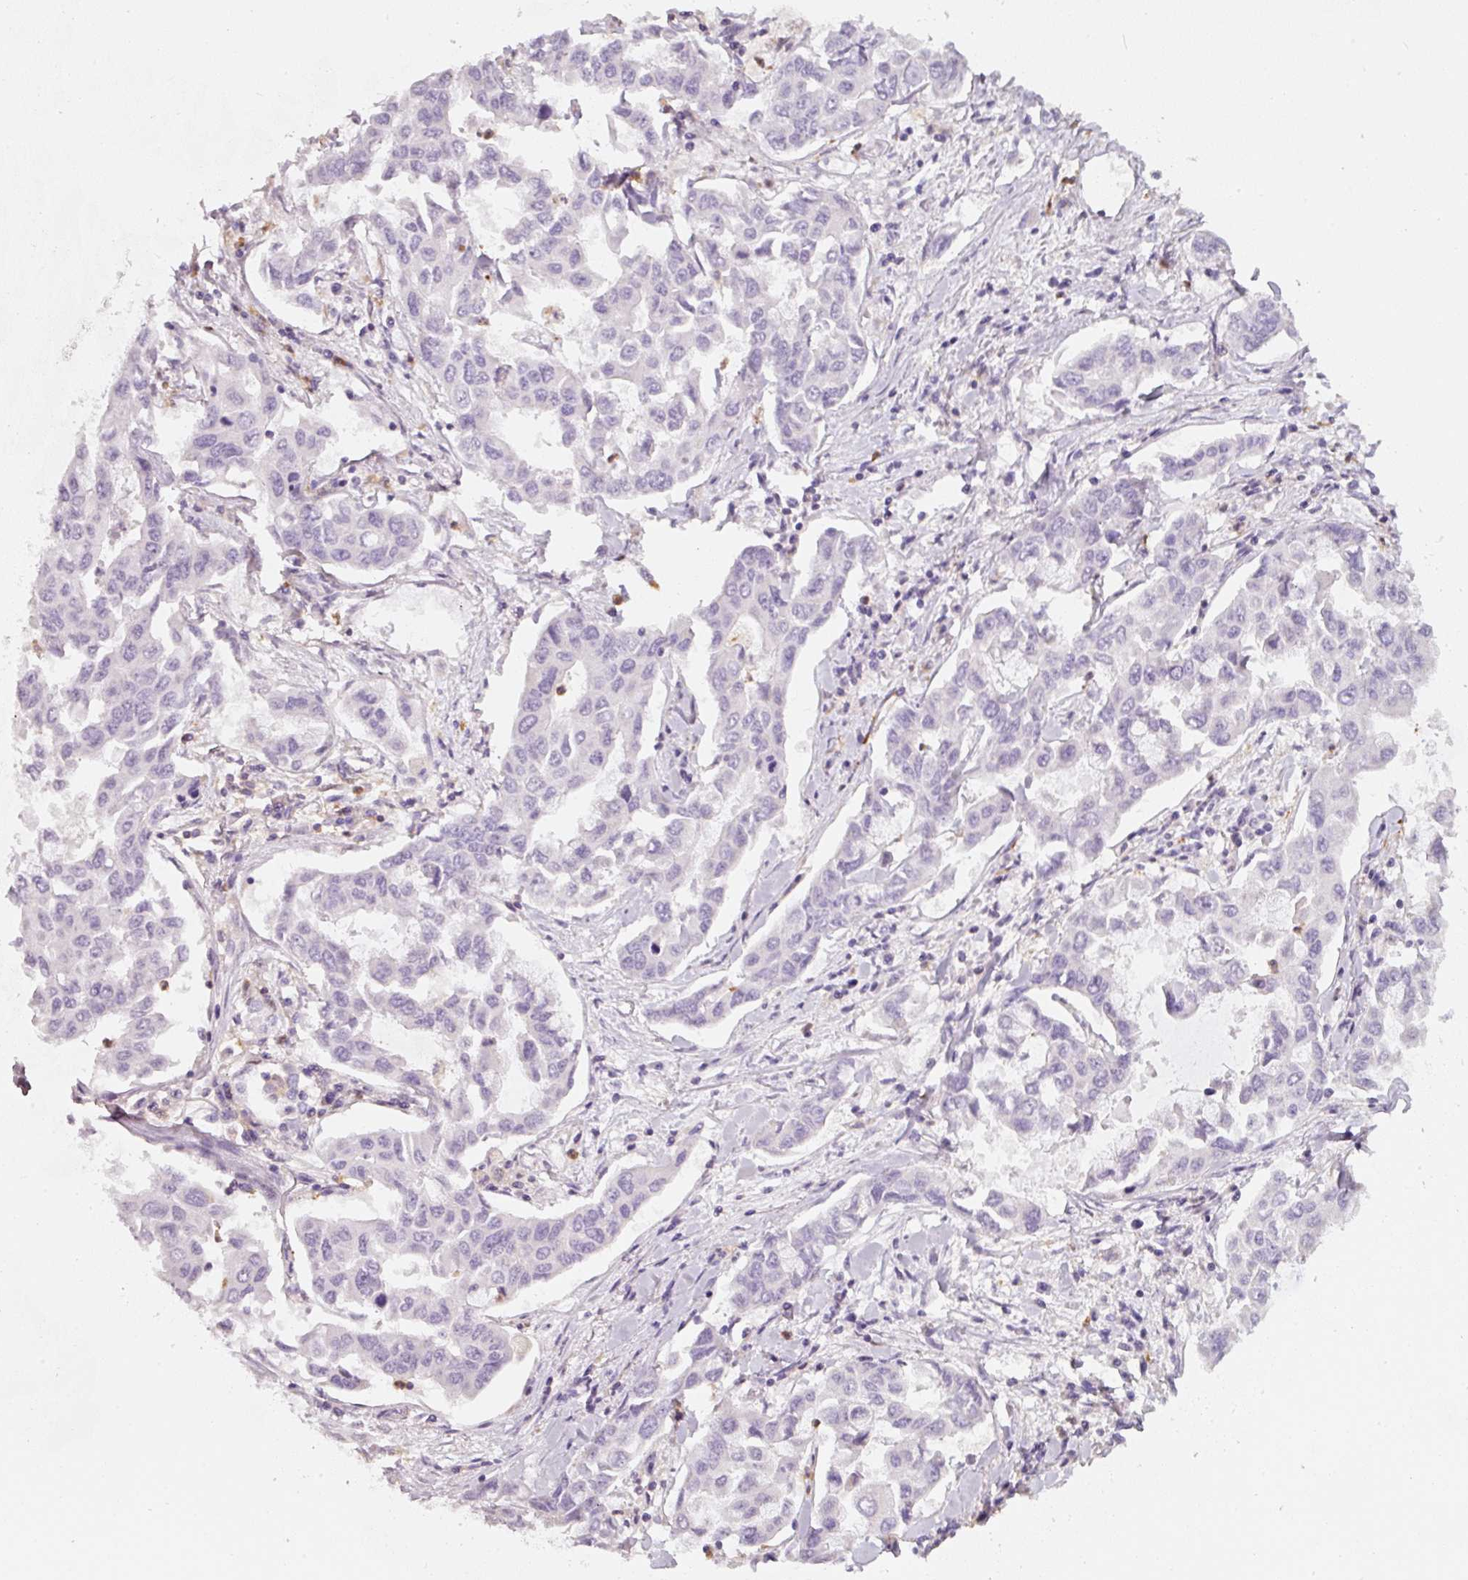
{"staining": {"intensity": "negative", "quantity": "none", "location": "none"}, "tissue": "lung cancer", "cell_type": "Tumor cells", "image_type": "cancer", "snomed": [{"axis": "morphology", "description": "Adenocarcinoma, NOS"}, {"axis": "topography", "description": "Lung"}], "caption": "Lung cancer (adenocarcinoma) stained for a protein using immunohistochemistry displays no staining tumor cells.", "gene": "IQGAP2", "patient": {"sex": "male", "age": 64}}